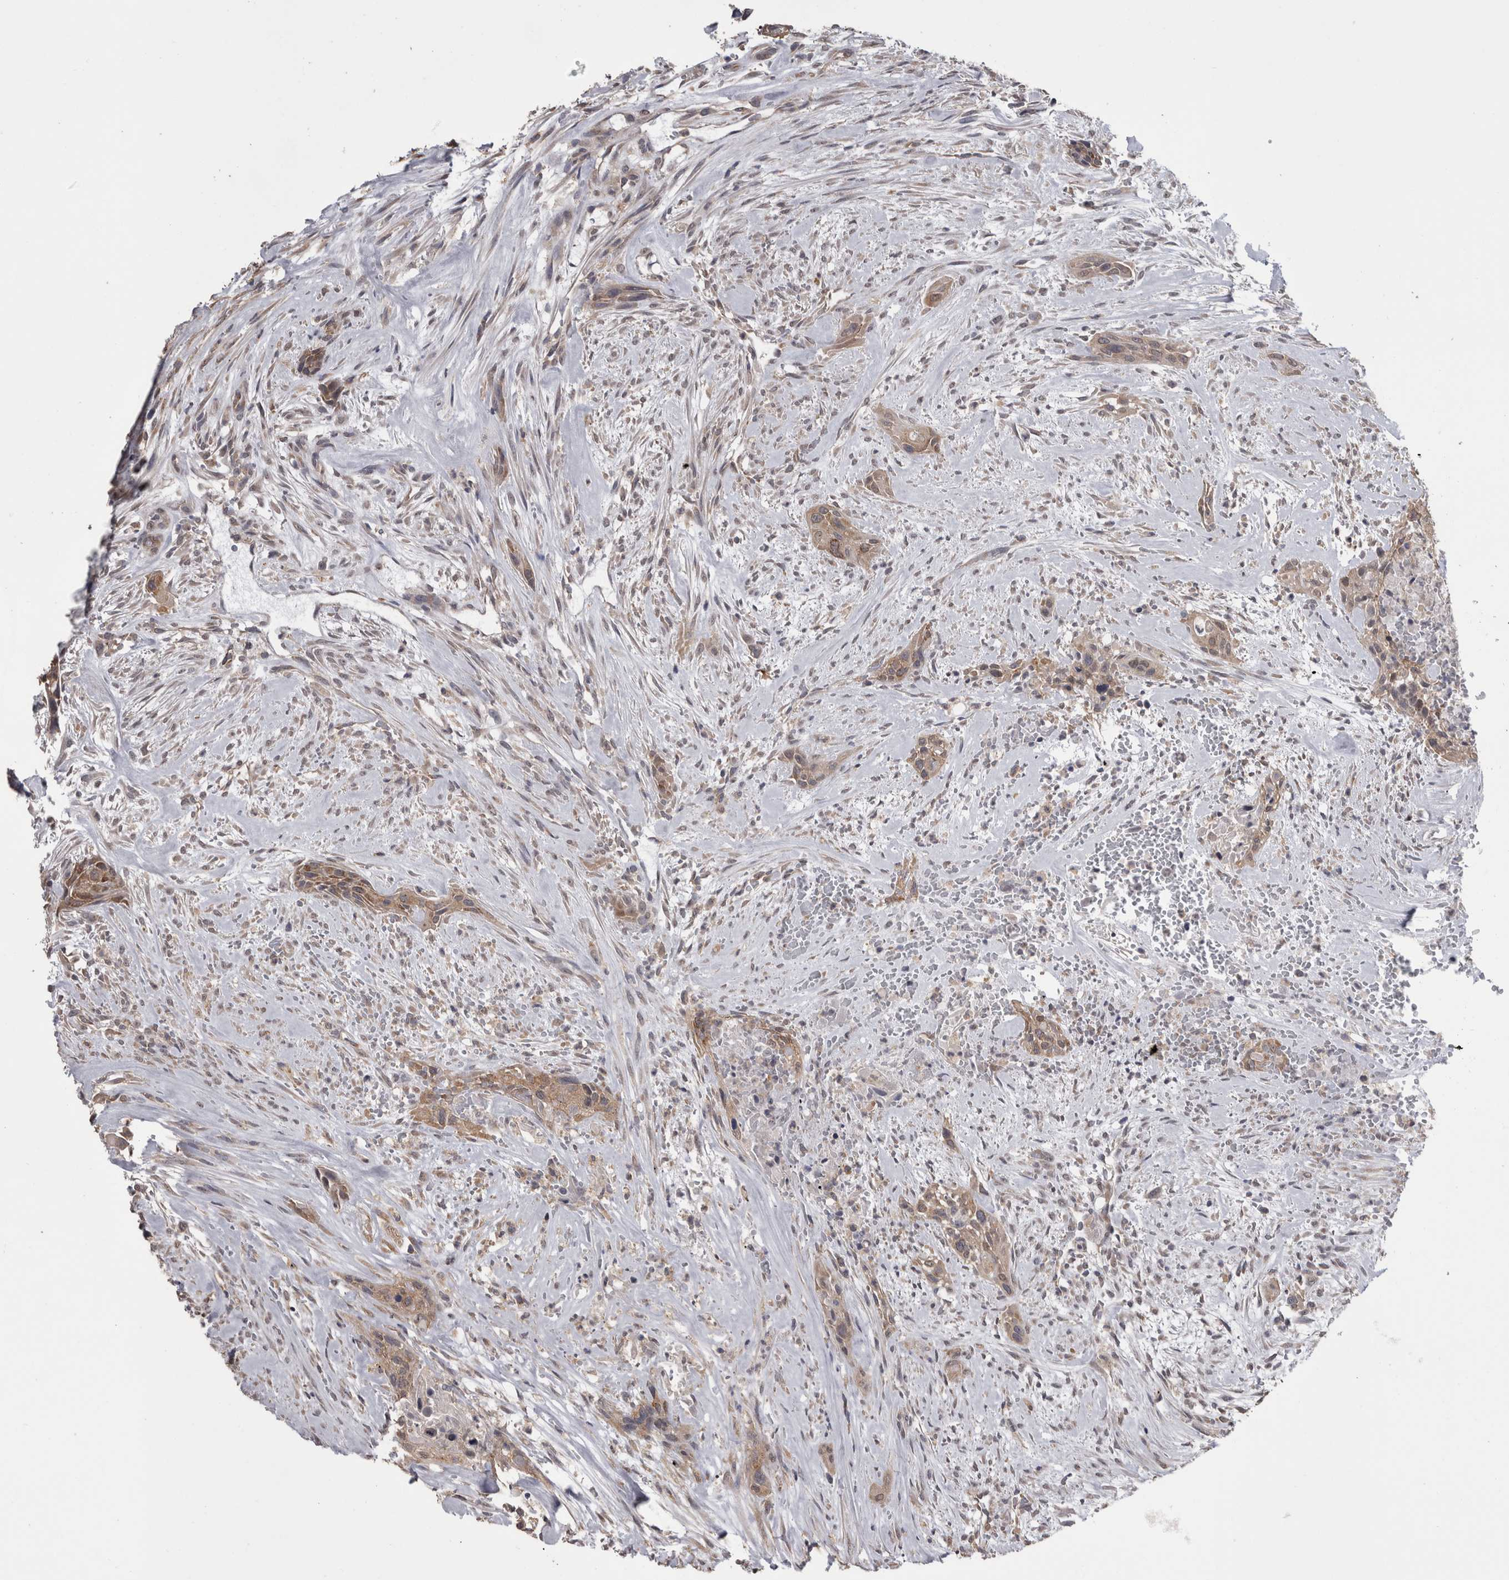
{"staining": {"intensity": "weak", "quantity": ">75%", "location": "cytoplasmic/membranous"}, "tissue": "urothelial cancer", "cell_type": "Tumor cells", "image_type": "cancer", "snomed": [{"axis": "morphology", "description": "Urothelial carcinoma, High grade"}, {"axis": "topography", "description": "Urinary bladder"}], "caption": "Urothelial cancer stained for a protein demonstrates weak cytoplasmic/membranous positivity in tumor cells.", "gene": "DDX6", "patient": {"sex": "male", "age": 35}}